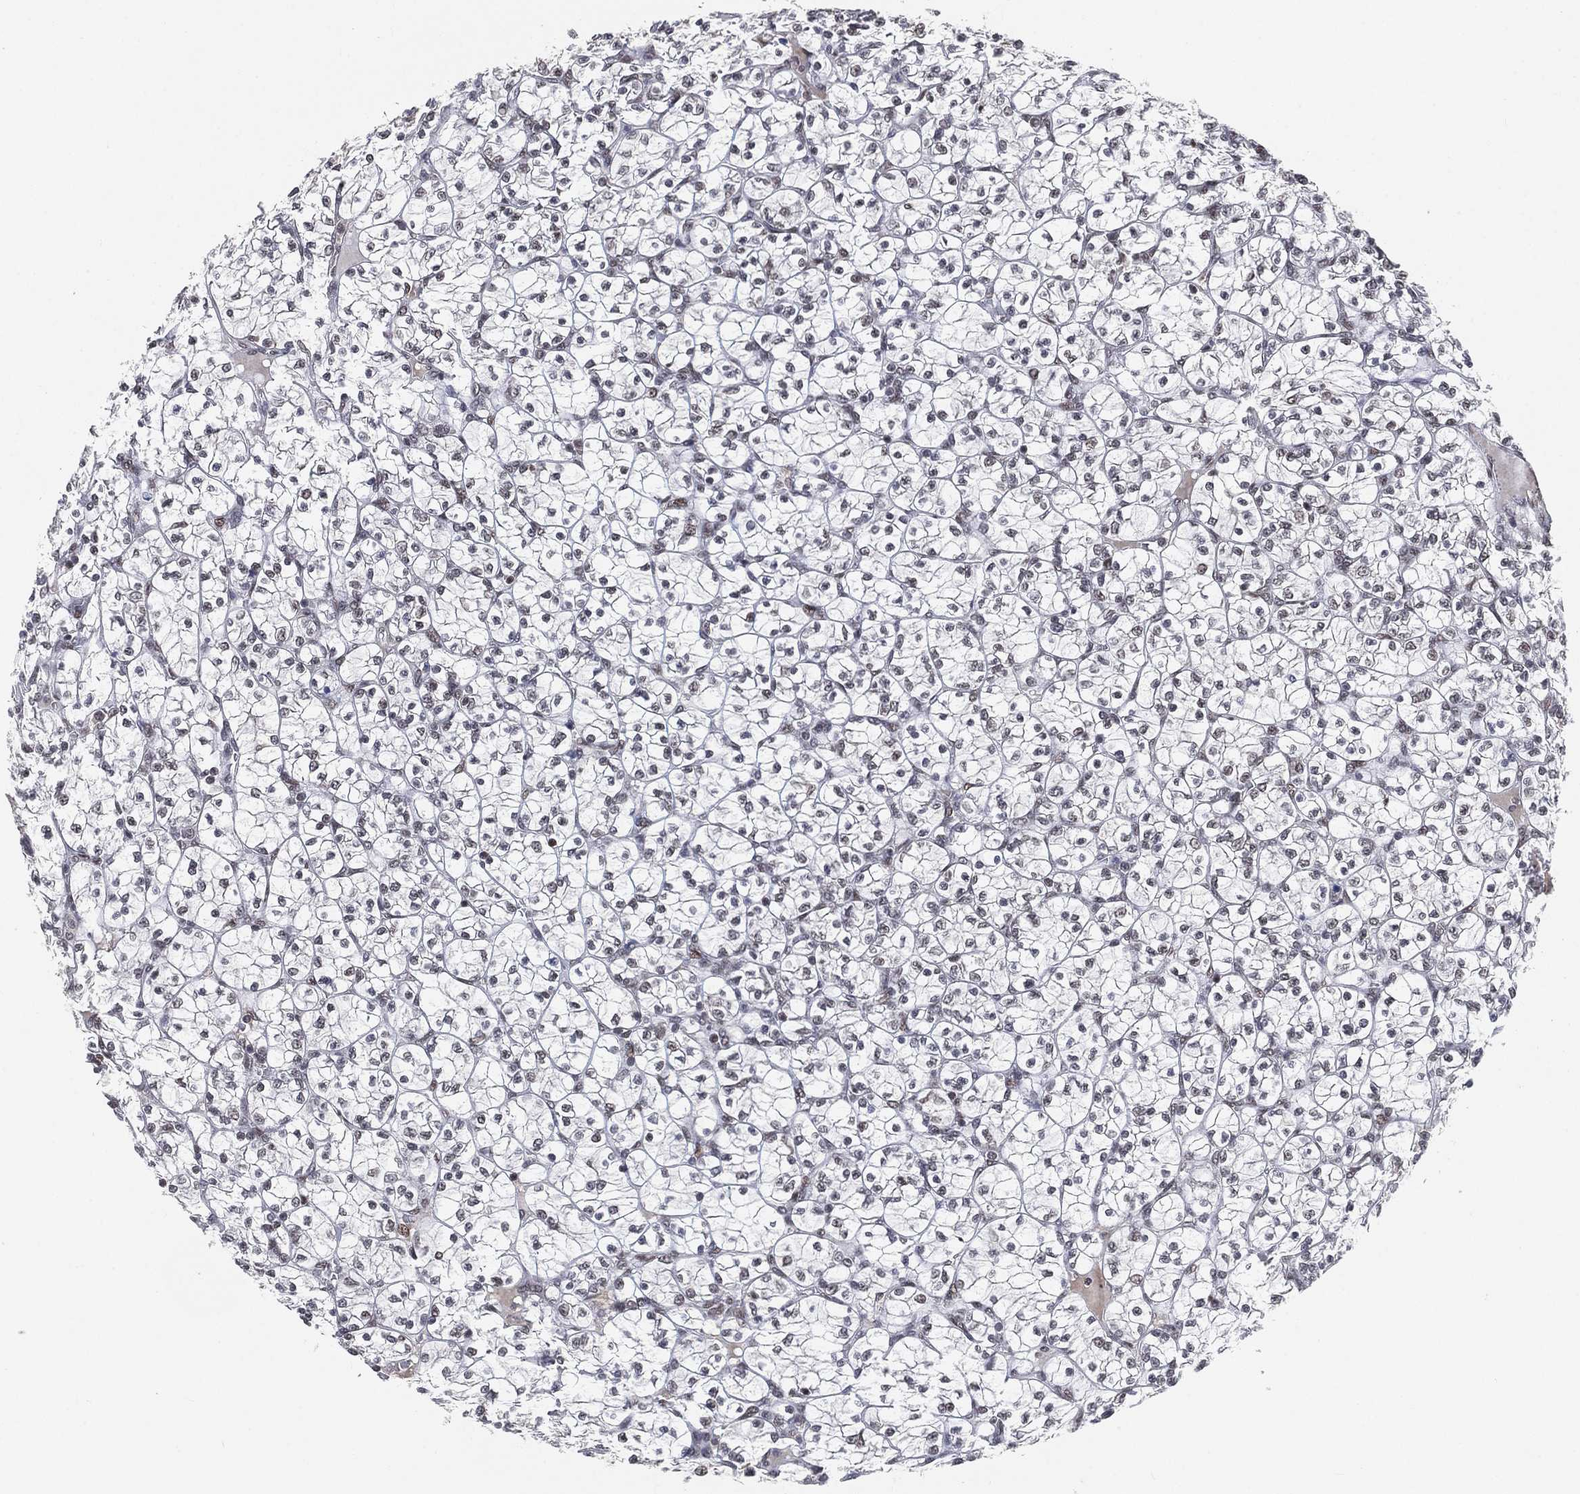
{"staining": {"intensity": "negative", "quantity": "none", "location": "none"}, "tissue": "renal cancer", "cell_type": "Tumor cells", "image_type": "cancer", "snomed": [{"axis": "morphology", "description": "Adenocarcinoma, NOS"}, {"axis": "topography", "description": "Kidney"}], "caption": "DAB (3,3'-diaminobenzidine) immunohistochemical staining of renal adenocarcinoma displays no significant staining in tumor cells.", "gene": "YLPM1", "patient": {"sex": "female", "age": 89}}